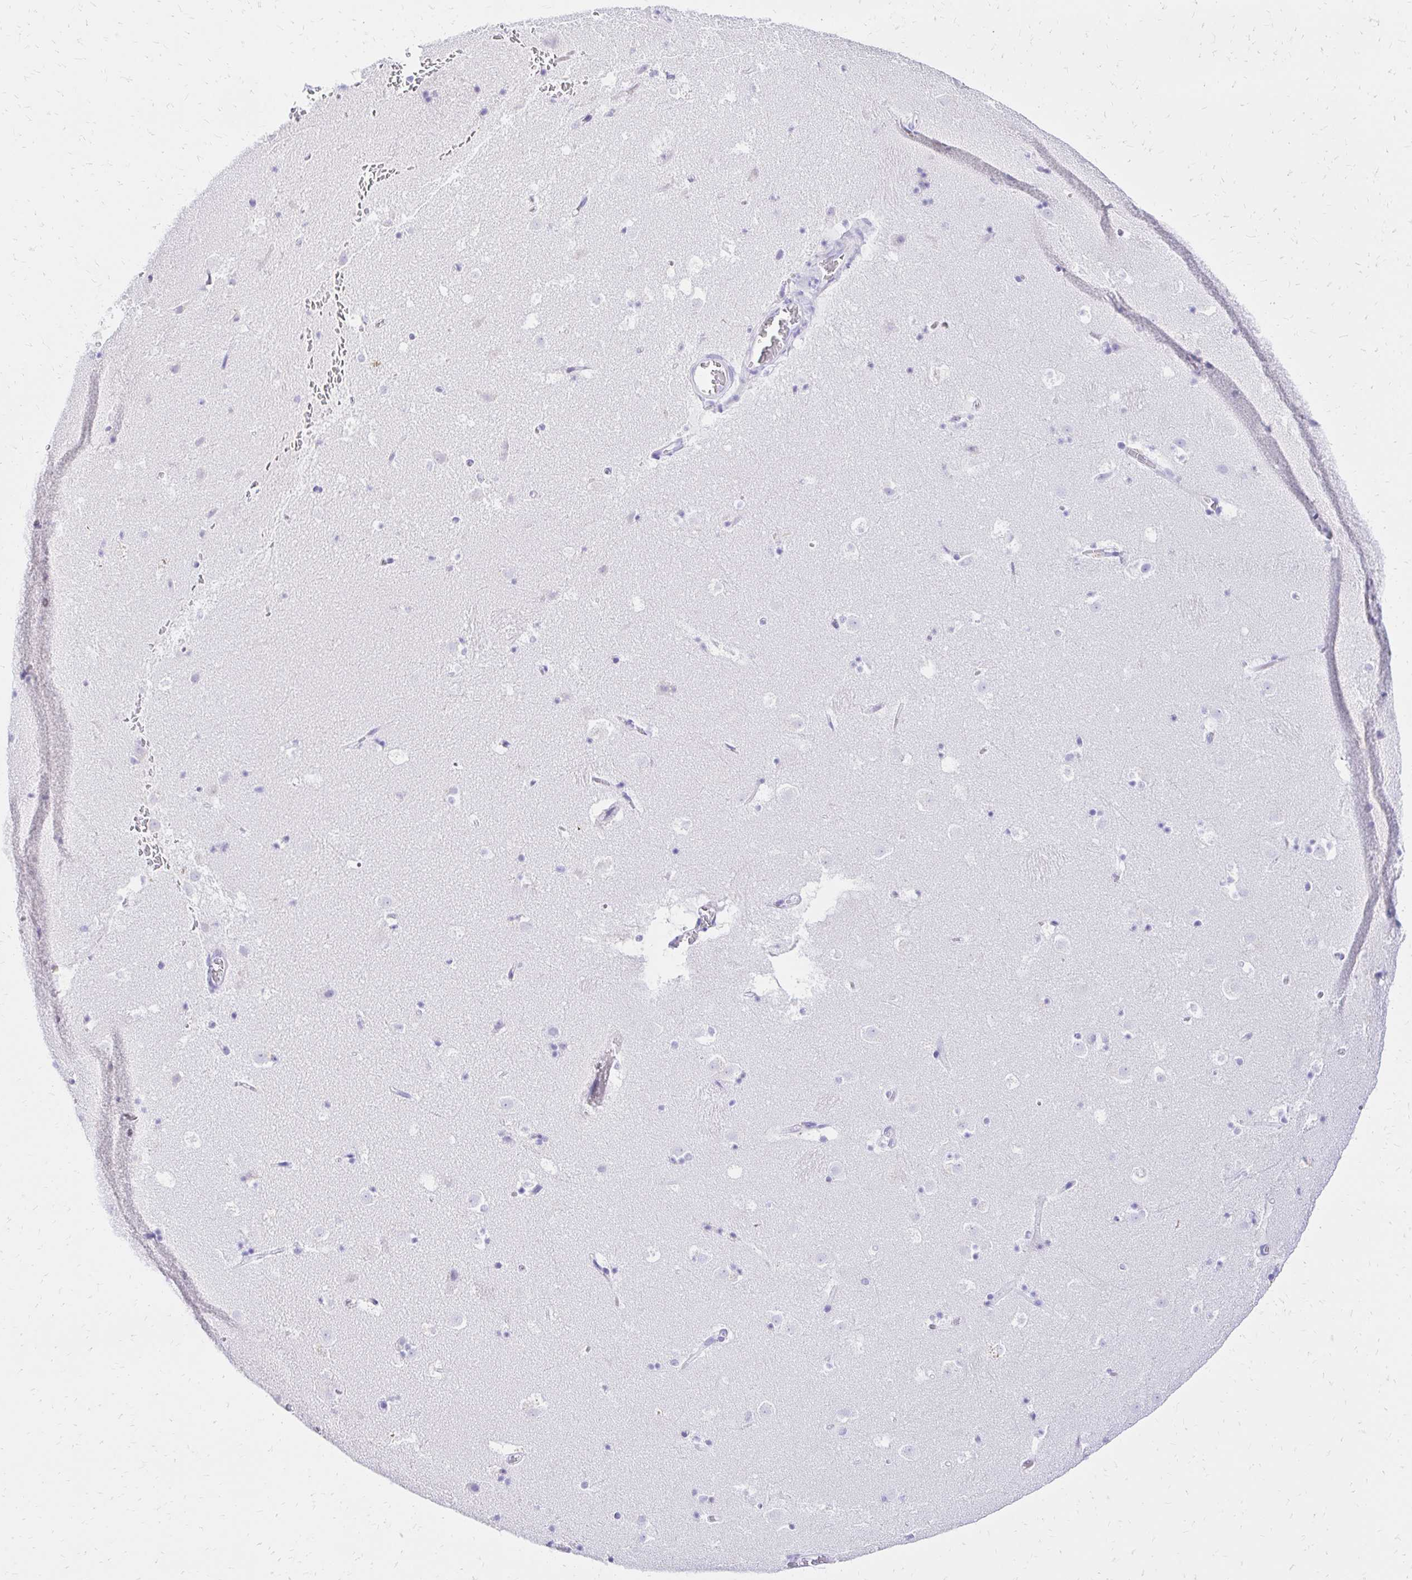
{"staining": {"intensity": "negative", "quantity": "none", "location": "none"}, "tissue": "caudate", "cell_type": "Glial cells", "image_type": "normal", "snomed": [{"axis": "morphology", "description": "Normal tissue, NOS"}, {"axis": "topography", "description": "Lateral ventricle wall"}], "caption": "Histopathology image shows no protein expression in glial cells of normal caudate. (Stains: DAB (3,3'-diaminobenzidine) immunohistochemistry (IHC) with hematoxylin counter stain, Microscopy: brightfield microscopy at high magnification).", "gene": "S100G", "patient": {"sex": "male", "age": 37}}